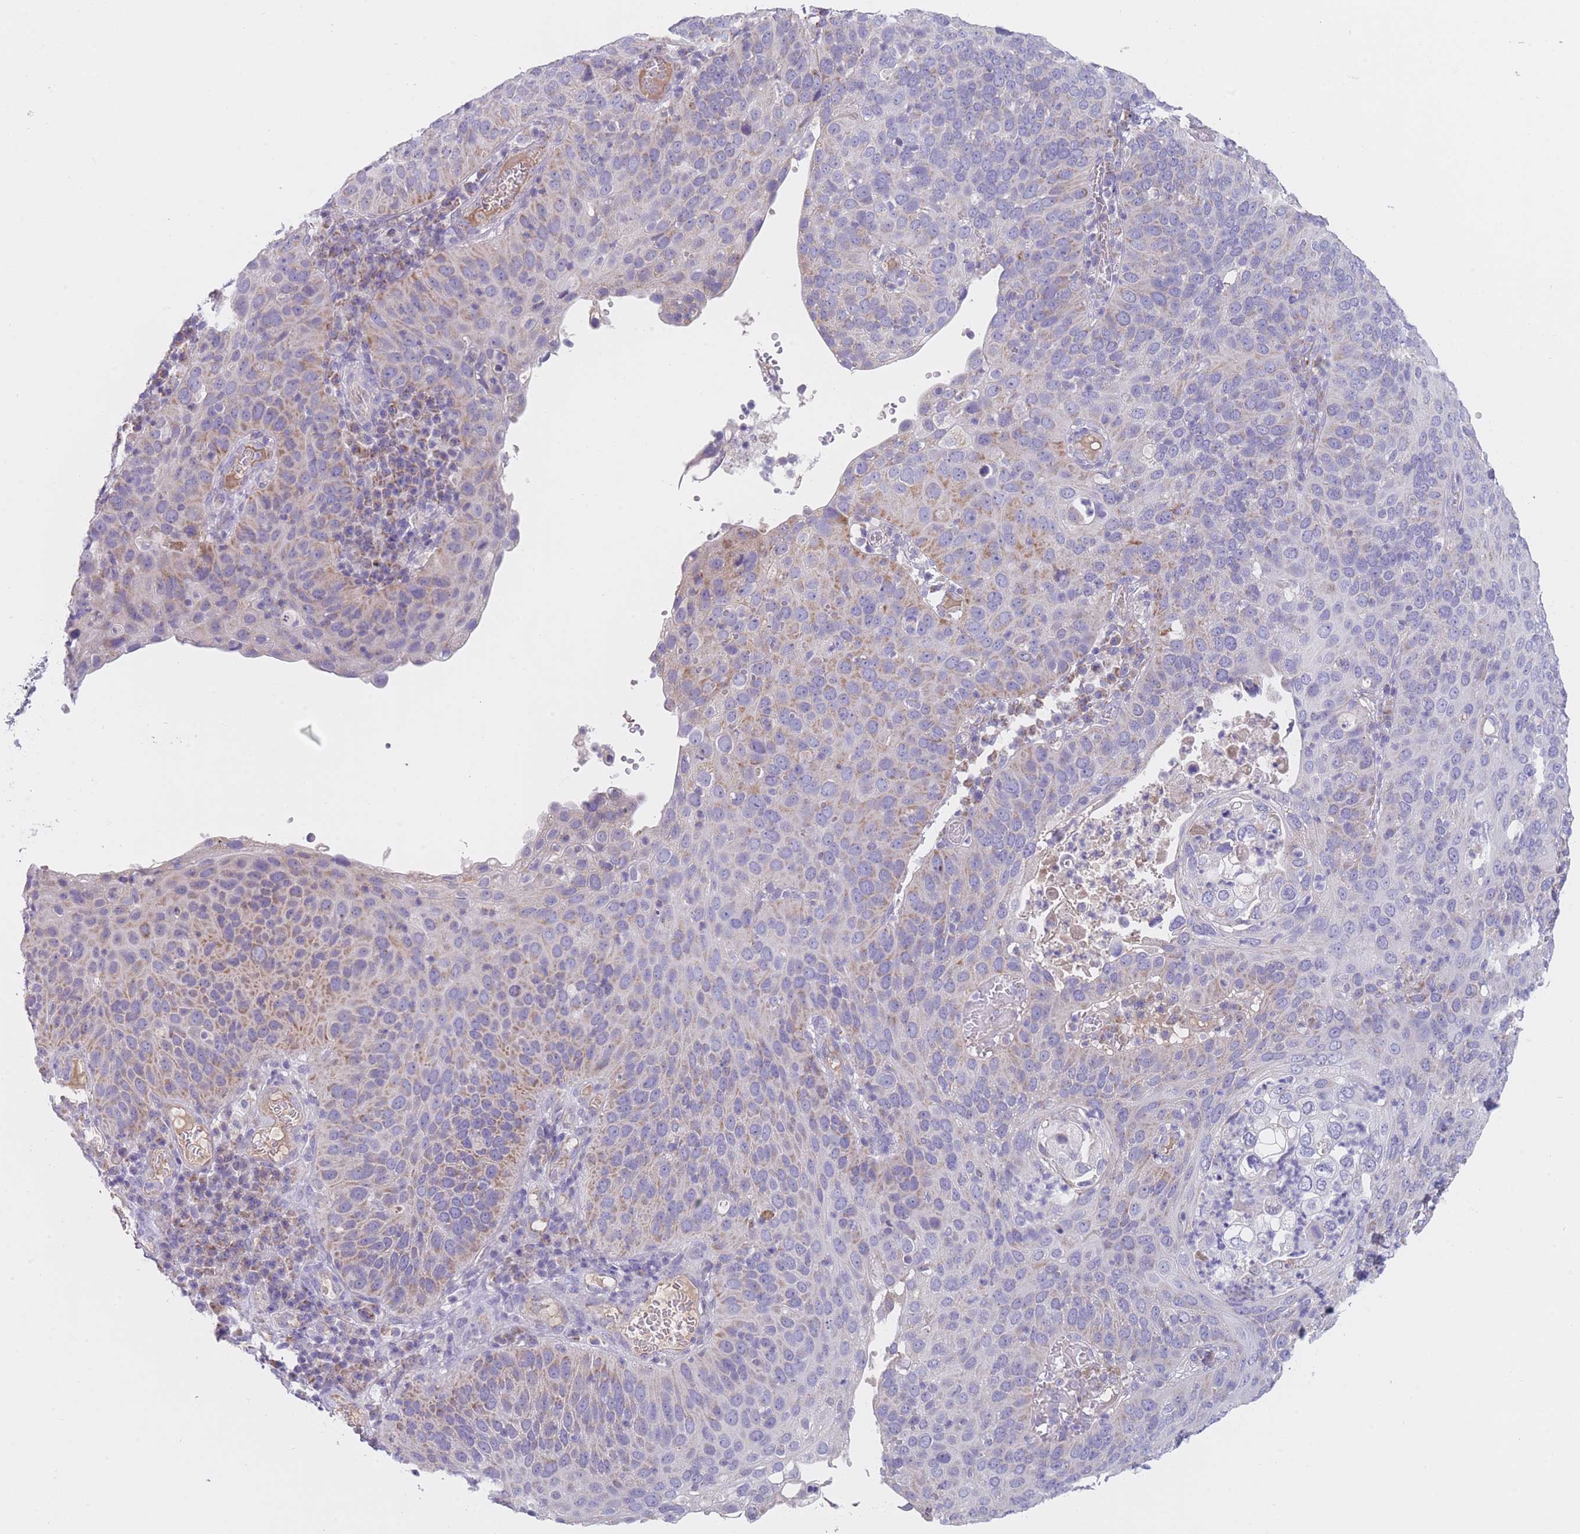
{"staining": {"intensity": "moderate", "quantity": "<25%", "location": "cytoplasmic/membranous"}, "tissue": "cervical cancer", "cell_type": "Tumor cells", "image_type": "cancer", "snomed": [{"axis": "morphology", "description": "Squamous cell carcinoma, NOS"}, {"axis": "topography", "description": "Cervix"}], "caption": "Immunohistochemistry of human cervical cancer (squamous cell carcinoma) demonstrates low levels of moderate cytoplasmic/membranous expression in approximately <25% of tumor cells. (DAB IHC with brightfield microscopy, high magnification).", "gene": "MRPS14", "patient": {"sex": "female", "age": 36}}